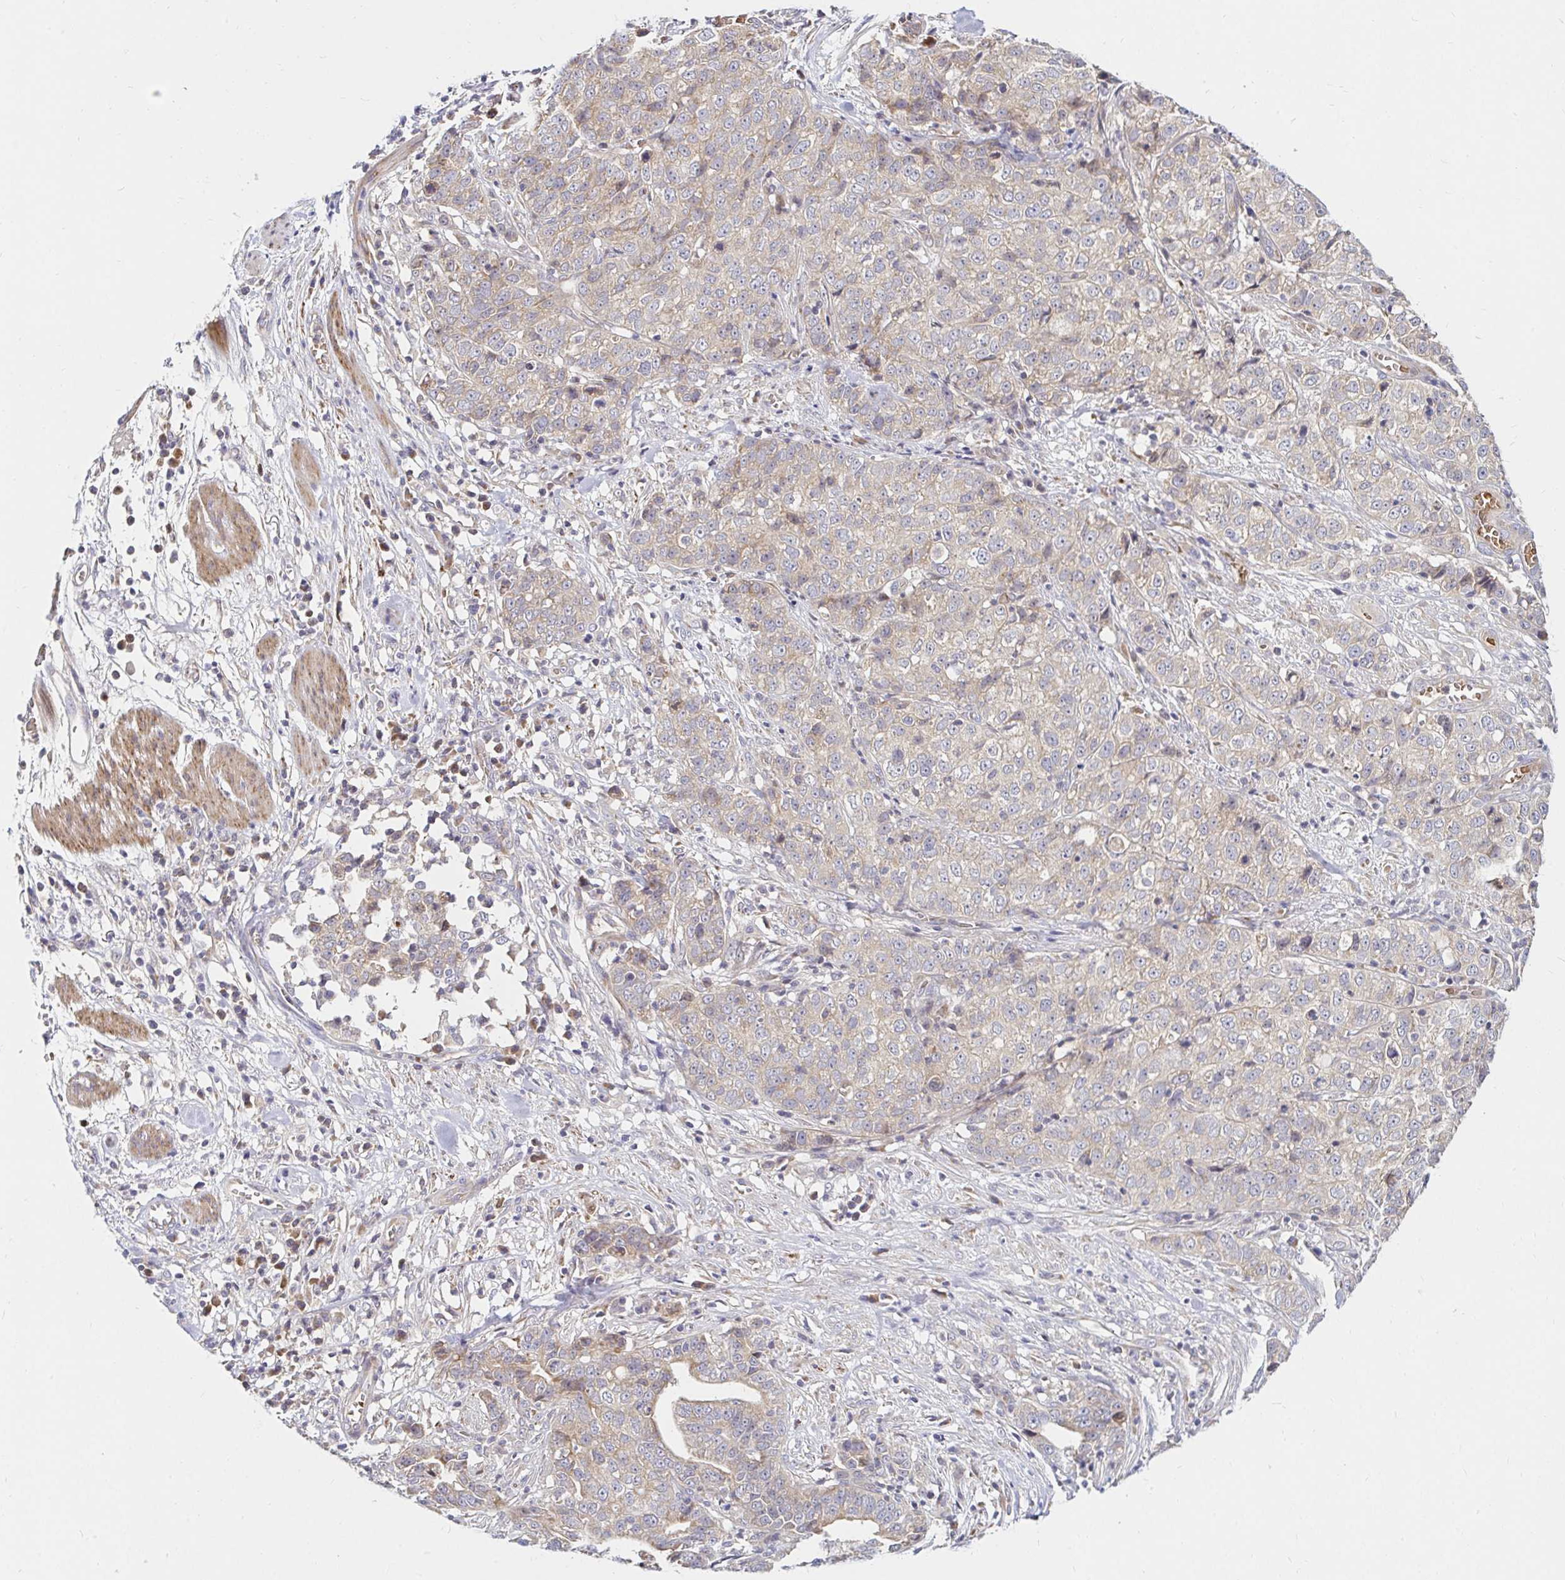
{"staining": {"intensity": "weak", "quantity": "25%-75%", "location": "cytoplasmic/membranous"}, "tissue": "stomach cancer", "cell_type": "Tumor cells", "image_type": "cancer", "snomed": [{"axis": "morphology", "description": "Adenocarcinoma, NOS"}, {"axis": "topography", "description": "Stomach, upper"}], "caption": "Stomach cancer (adenocarcinoma) stained with a protein marker exhibits weak staining in tumor cells.", "gene": "ARHGEF37", "patient": {"sex": "female", "age": 67}}